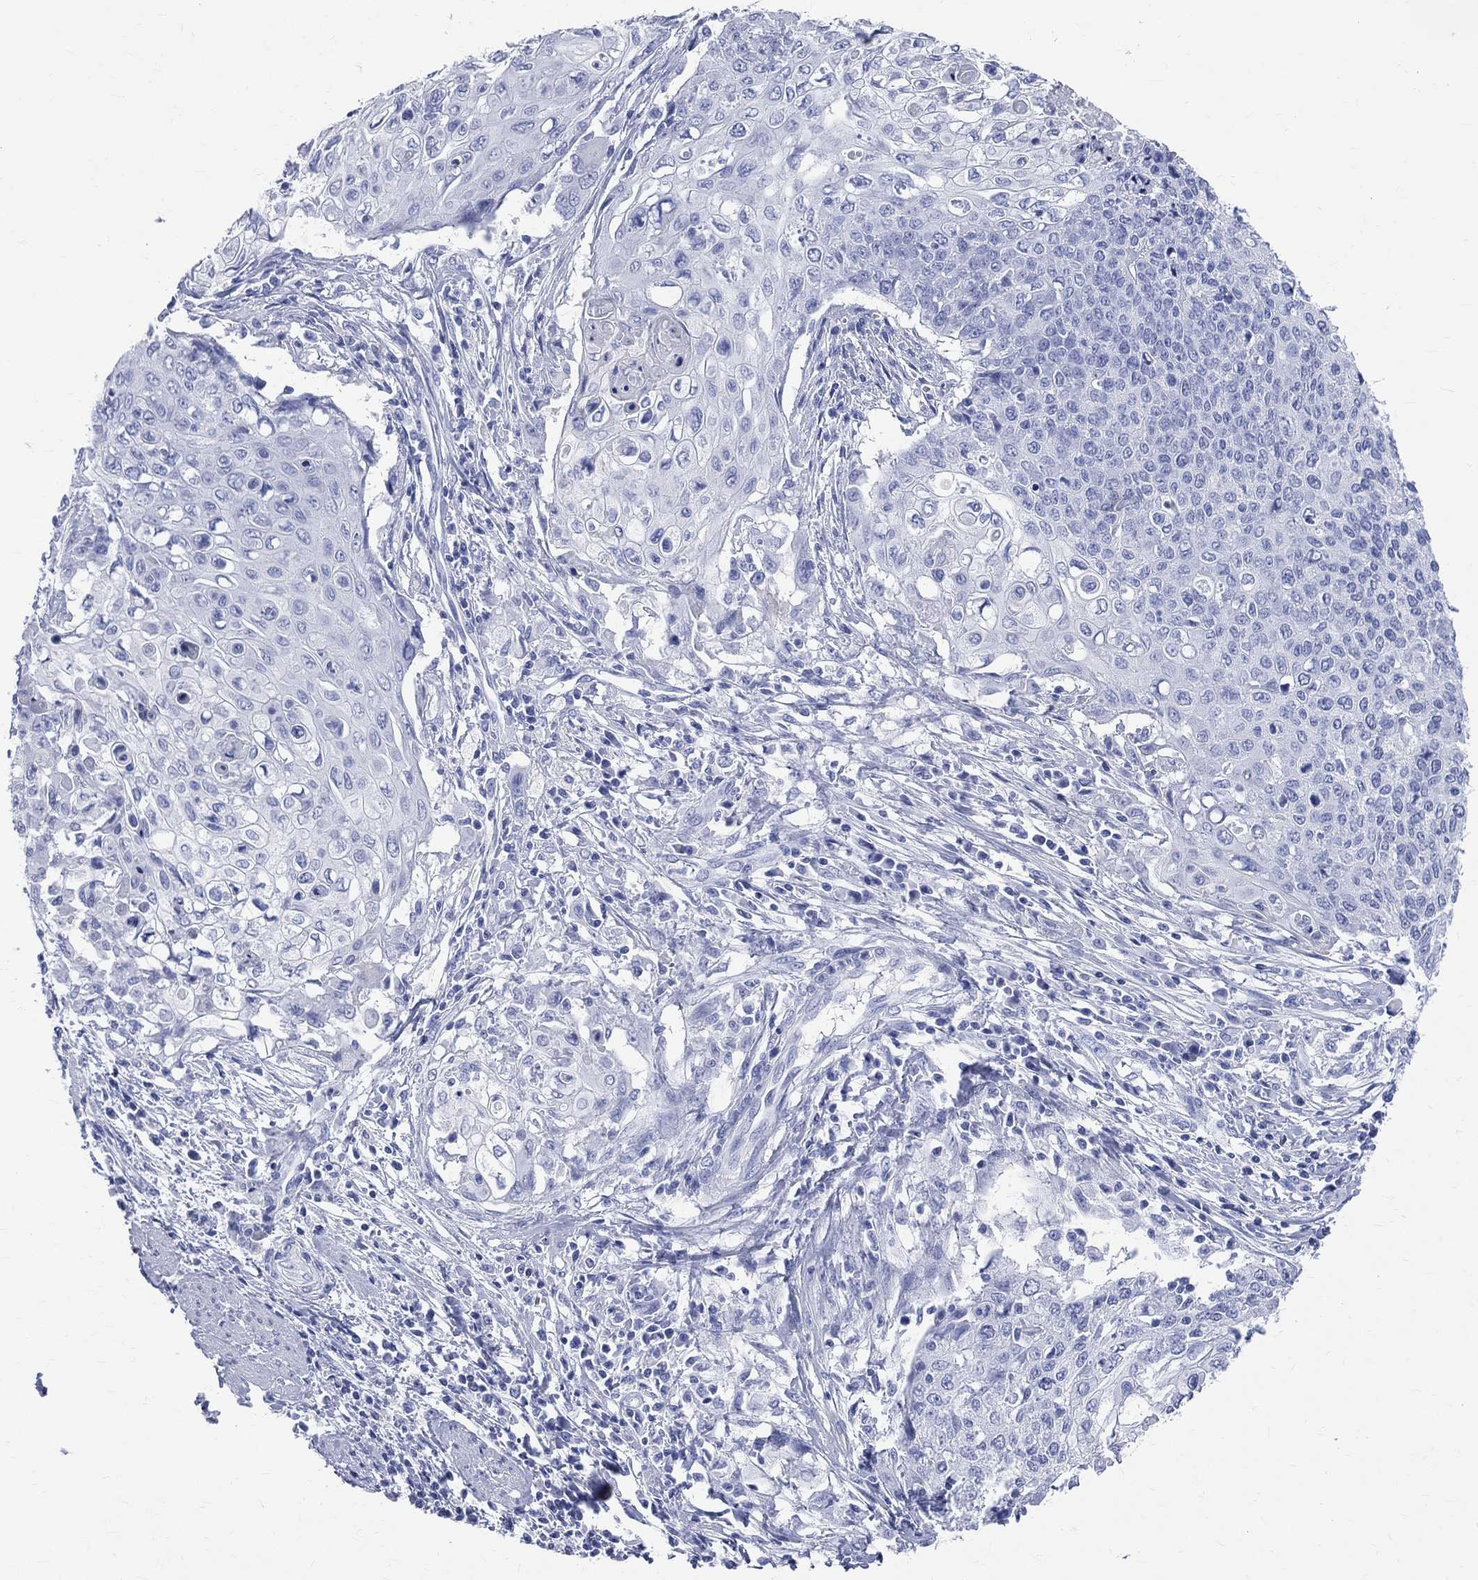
{"staining": {"intensity": "negative", "quantity": "none", "location": "none"}, "tissue": "cervical cancer", "cell_type": "Tumor cells", "image_type": "cancer", "snomed": [{"axis": "morphology", "description": "Squamous cell carcinoma, NOS"}, {"axis": "topography", "description": "Cervix"}], "caption": "Immunohistochemical staining of cervical cancer exhibits no significant expression in tumor cells. (Stains: DAB (3,3'-diaminobenzidine) immunohistochemistry with hematoxylin counter stain, Microscopy: brightfield microscopy at high magnification).", "gene": "SYP", "patient": {"sex": "female", "age": 39}}